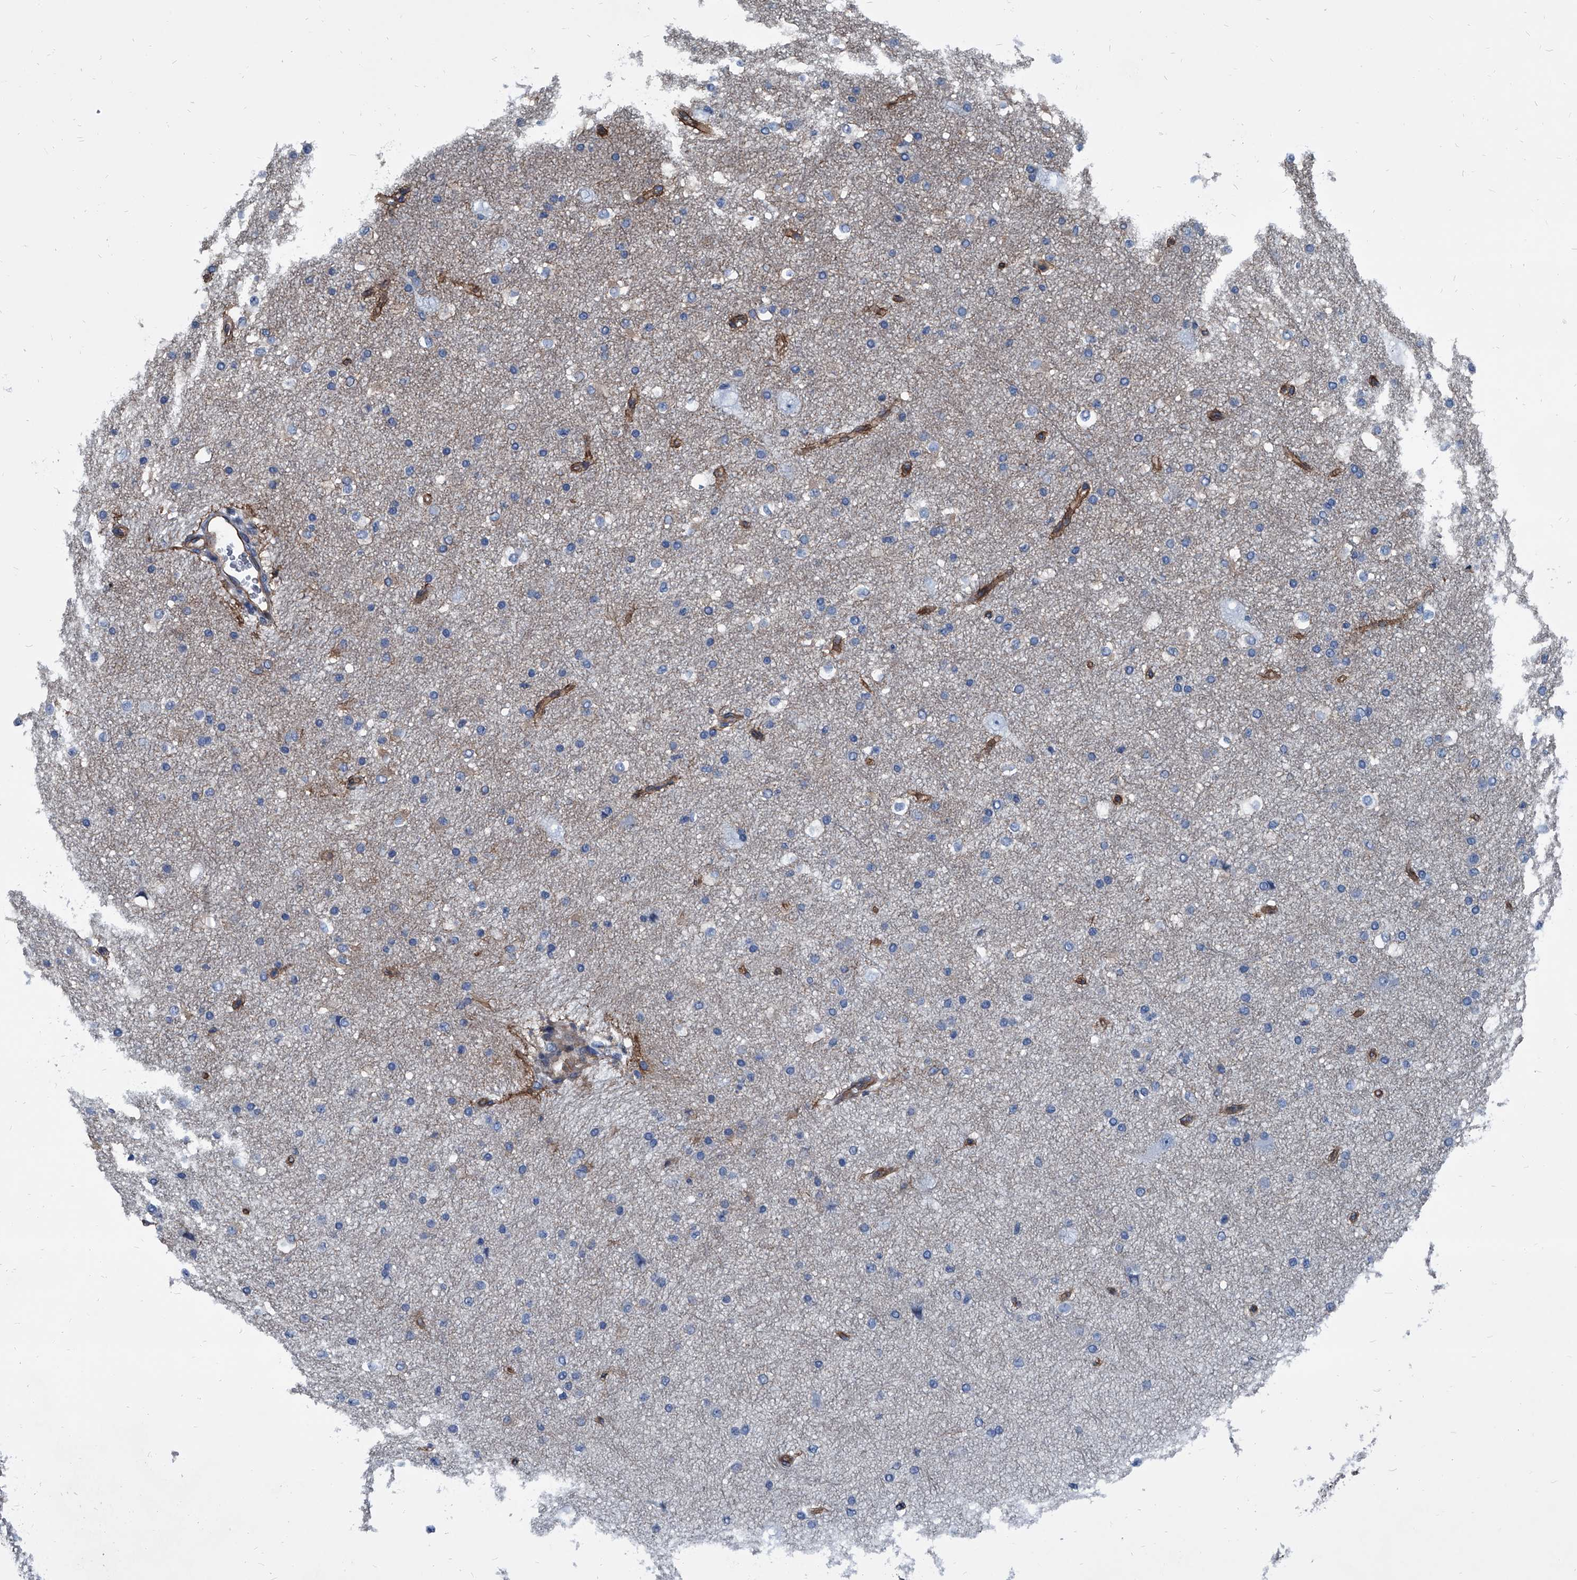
{"staining": {"intensity": "moderate", "quantity": ">75%", "location": "cytoplasmic/membranous"}, "tissue": "cerebral cortex", "cell_type": "Endothelial cells", "image_type": "normal", "snomed": [{"axis": "morphology", "description": "Normal tissue, NOS"}, {"axis": "morphology", "description": "Developmental malformation"}, {"axis": "topography", "description": "Cerebral cortex"}], "caption": "This photomicrograph displays normal cerebral cortex stained with immunohistochemistry to label a protein in brown. The cytoplasmic/membranous of endothelial cells show moderate positivity for the protein. Nuclei are counter-stained blue.", "gene": "PLEC", "patient": {"sex": "female", "age": 30}}